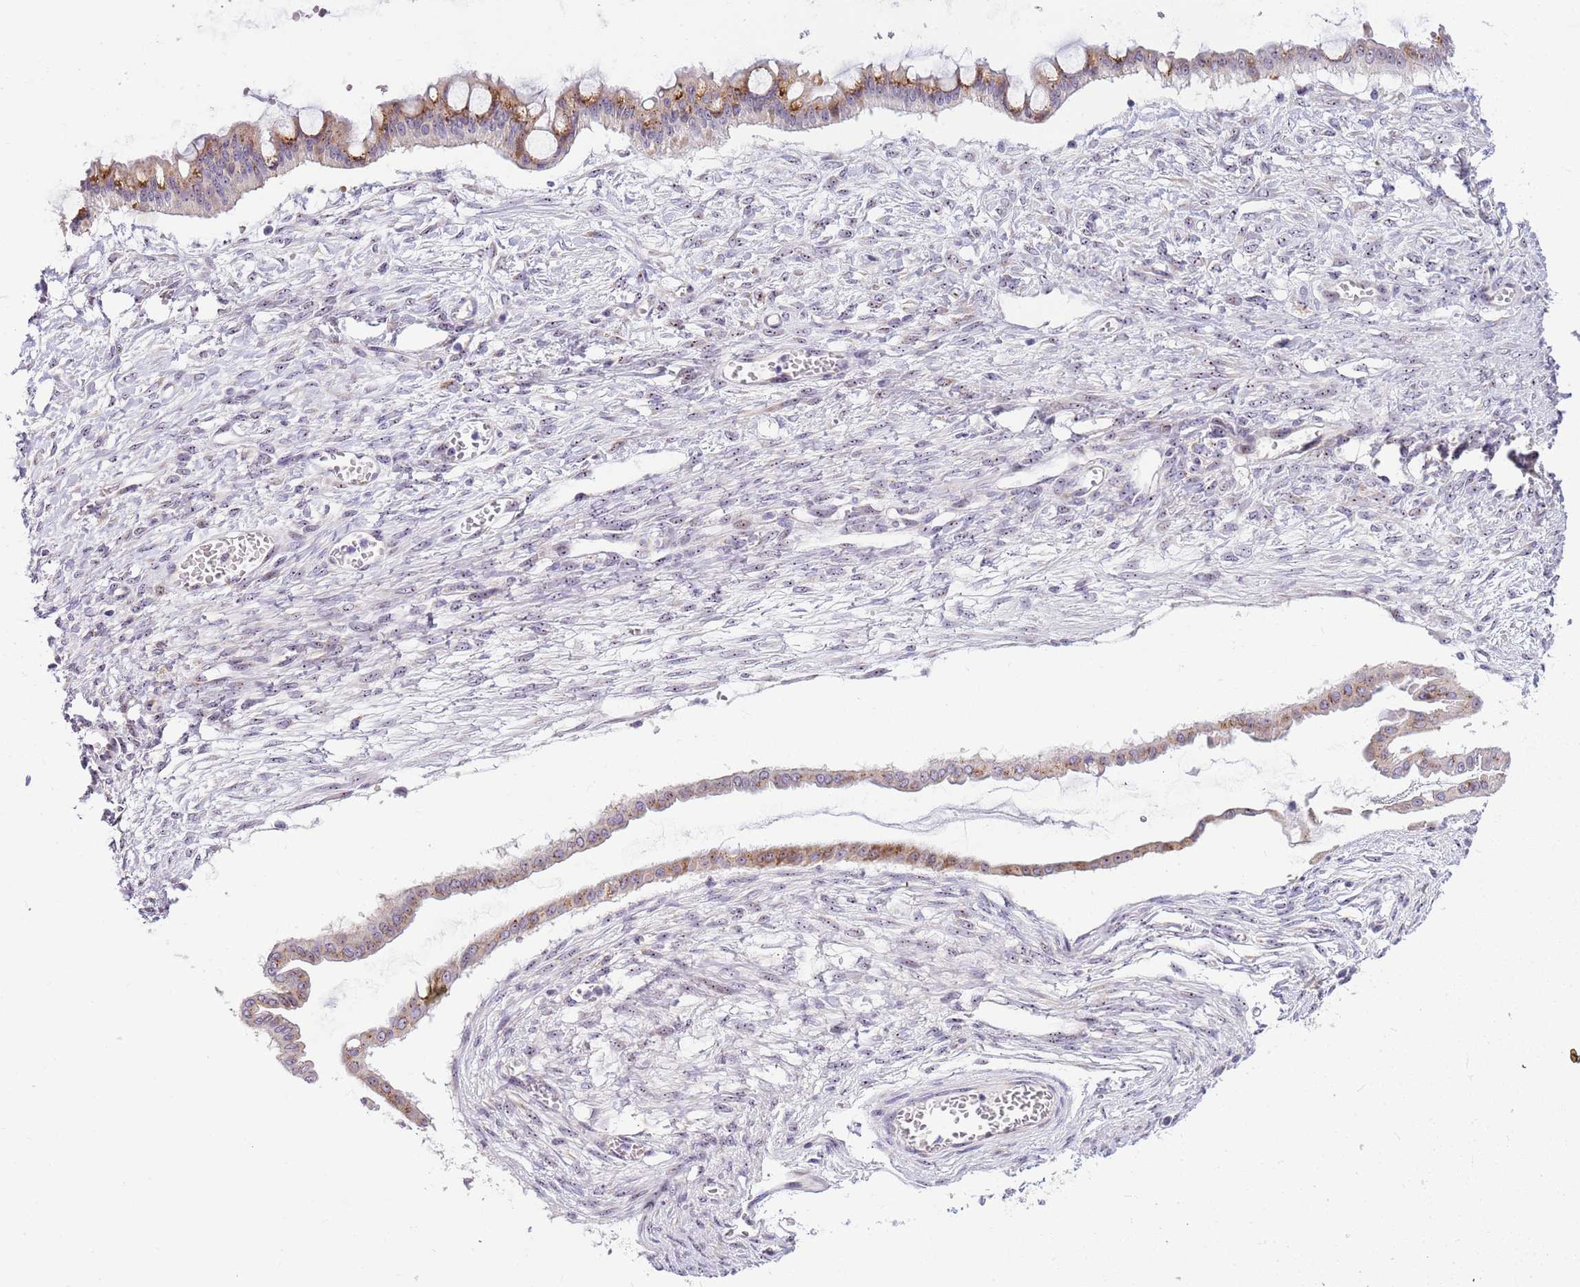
{"staining": {"intensity": "moderate", "quantity": ">75%", "location": "cytoplasmic/membranous"}, "tissue": "ovarian cancer", "cell_type": "Tumor cells", "image_type": "cancer", "snomed": [{"axis": "morphology", "description": "Cystadenocarcinoma, mucinous, NOS"}, {"axis": "topography", "description": "Ovary"}], "caption": "Immunohistochemistry of ovarian cancer (mucinous cystadenocarcinoma) reveals medium levels of moderate cytoplasmic/membranous expression in about >75% of tumor cells.", "gene": "DNAJA3", "patient": {"sex": "female", "age": 73}}